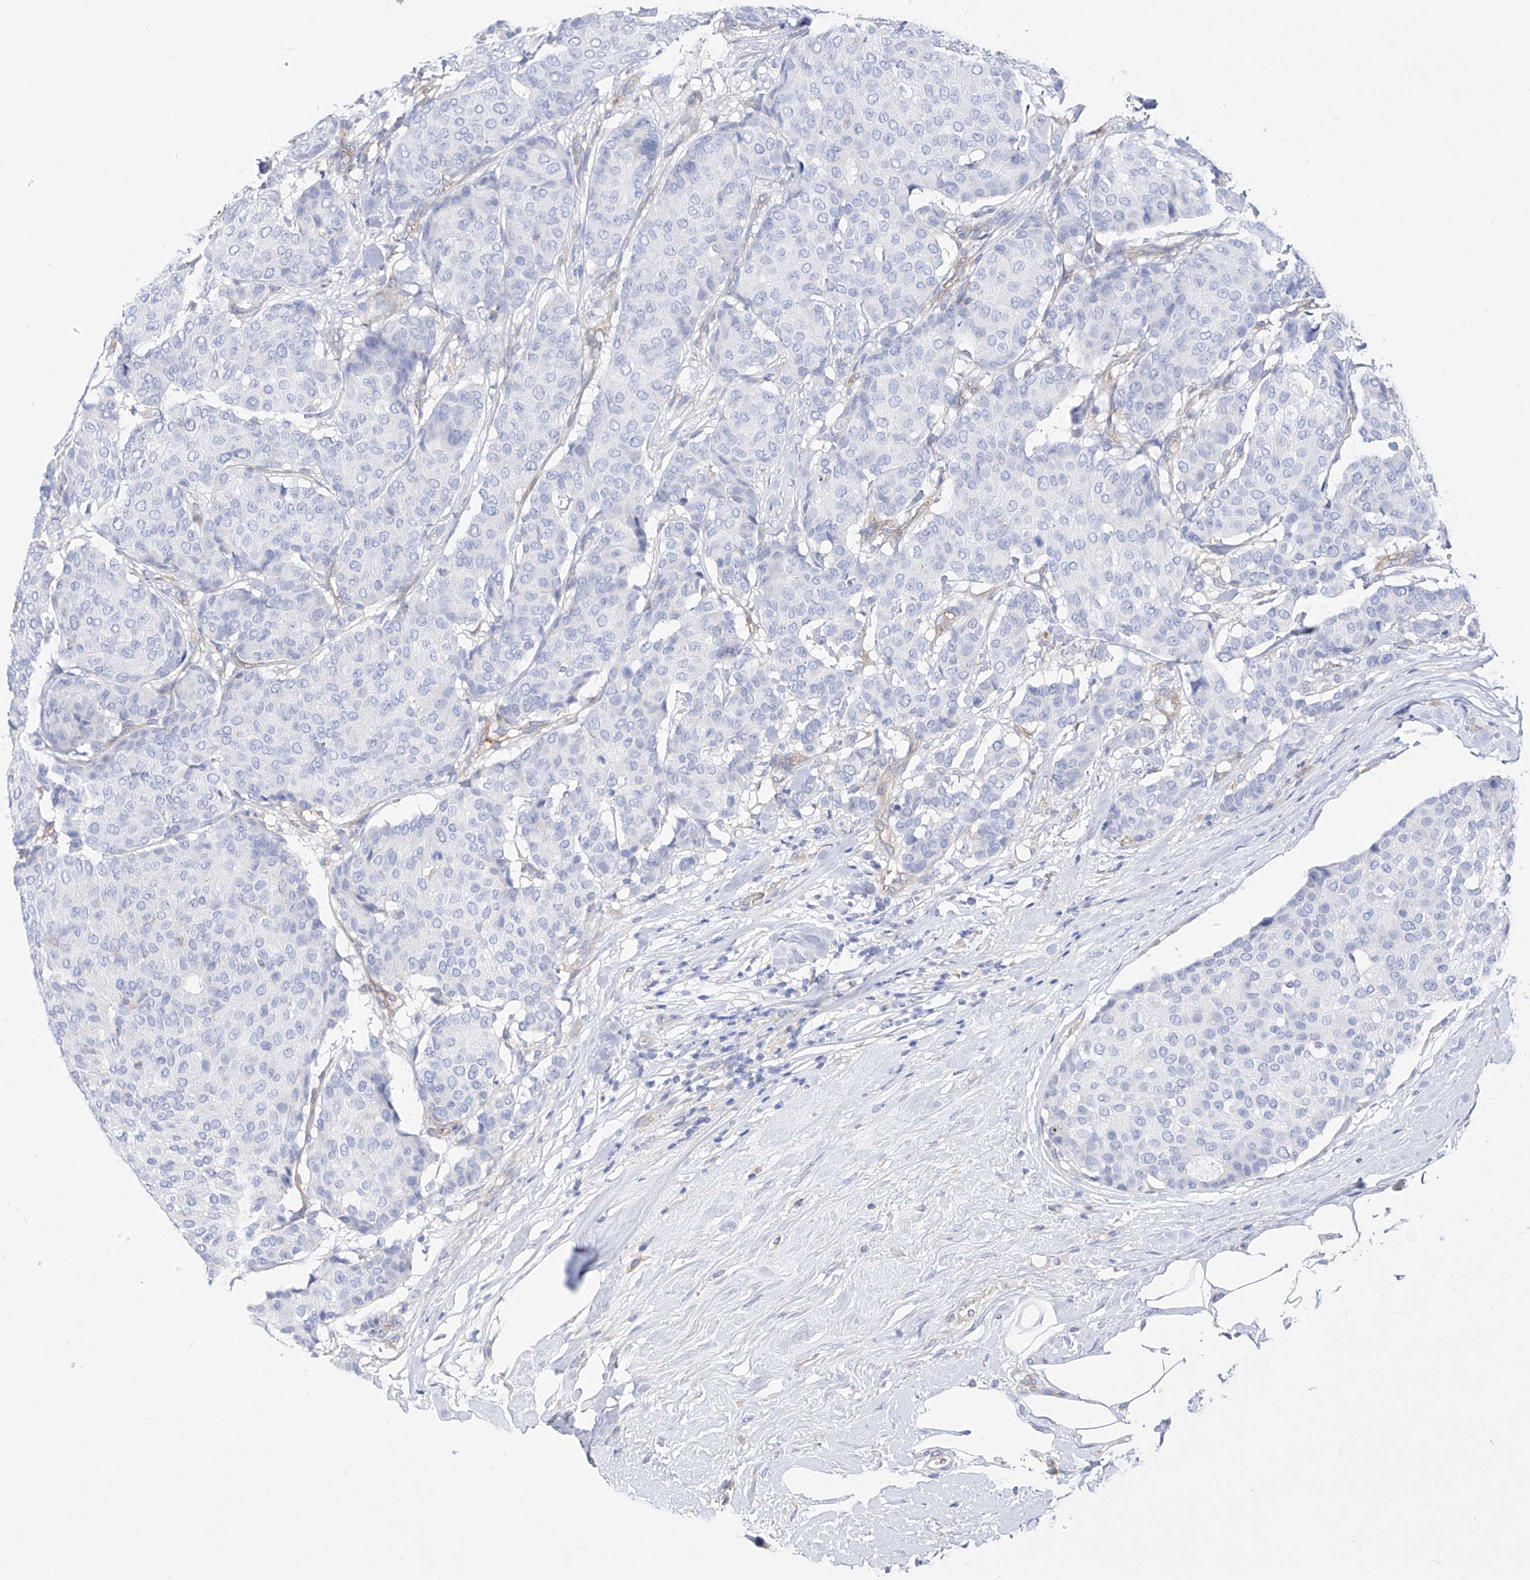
{"staining": {"intensity": "negative", "quantity": "none", "location": "none"}, "tissue": "breast cancer", "cell_type": "Tumor cells", "image_type": "cancer", "snomed": [{"axis": "morphology", "description": "Duct carcinoma"}, {"axis": "topography", "description": "Breast"}], "caption": "Histopathology image shows no protein staining in tumor cells of infiltrating ductal carcinoma (breast) tissue.", "gene": "ZNF653", "patient": {"sex": "female", "age": 75}}